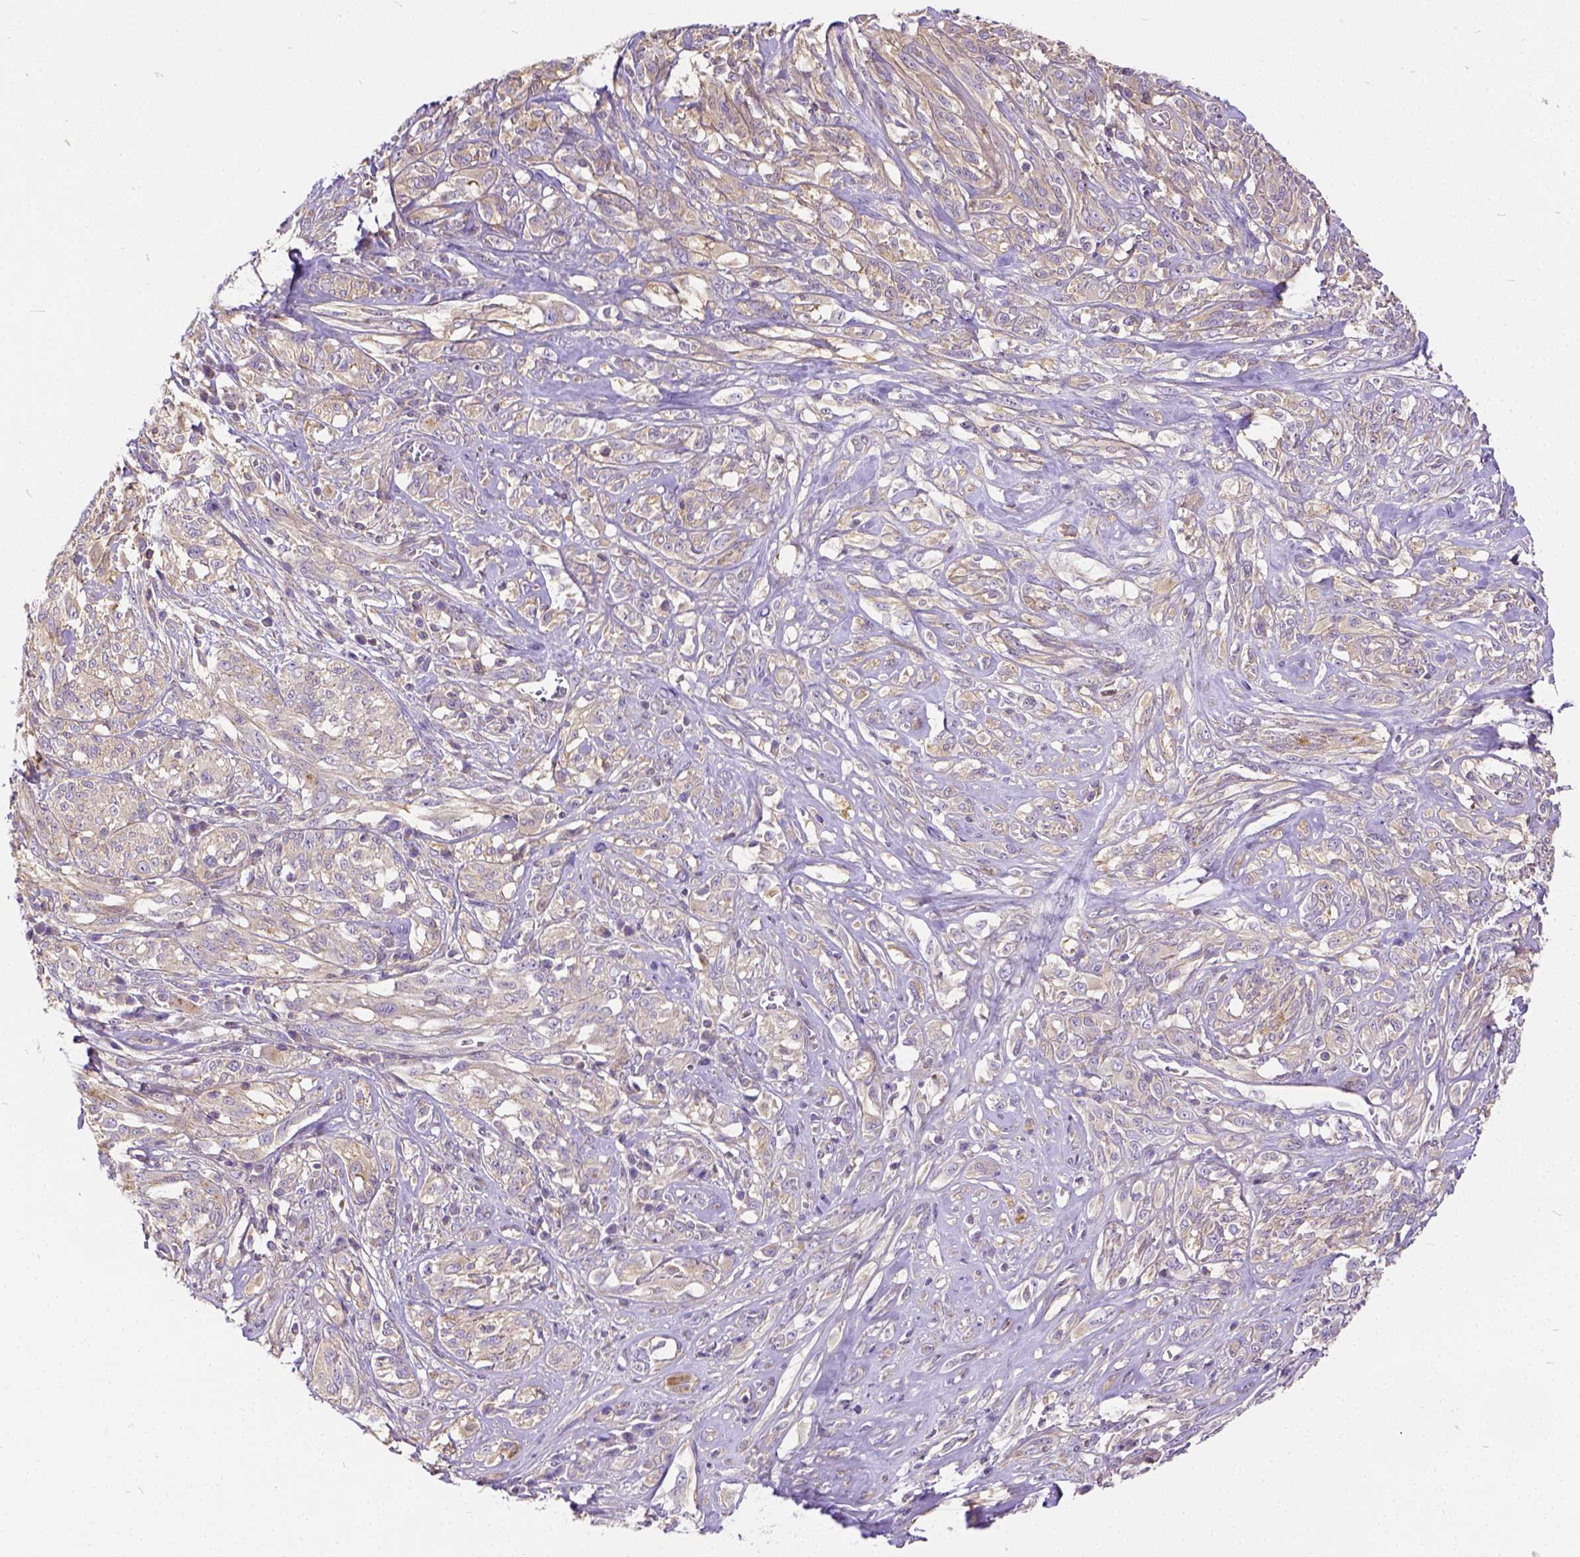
{"staining": {"intensity": "negative", "quantity": "none", "location": "none"}, "tissue": "melanoma", "cell_type": "Tumor cells", "image_type": "cancer", "snomed": [{"axis": "morphology", "description": "Malignant melanoma, NOS"}, {"axis": "topography", "description": "Skin"}], "caption": "Image shows no protein staining in tumor cells of malignant melanoma tissue.", "gene": "CADM4", "patient": {"sex": "female", "age": 91}}